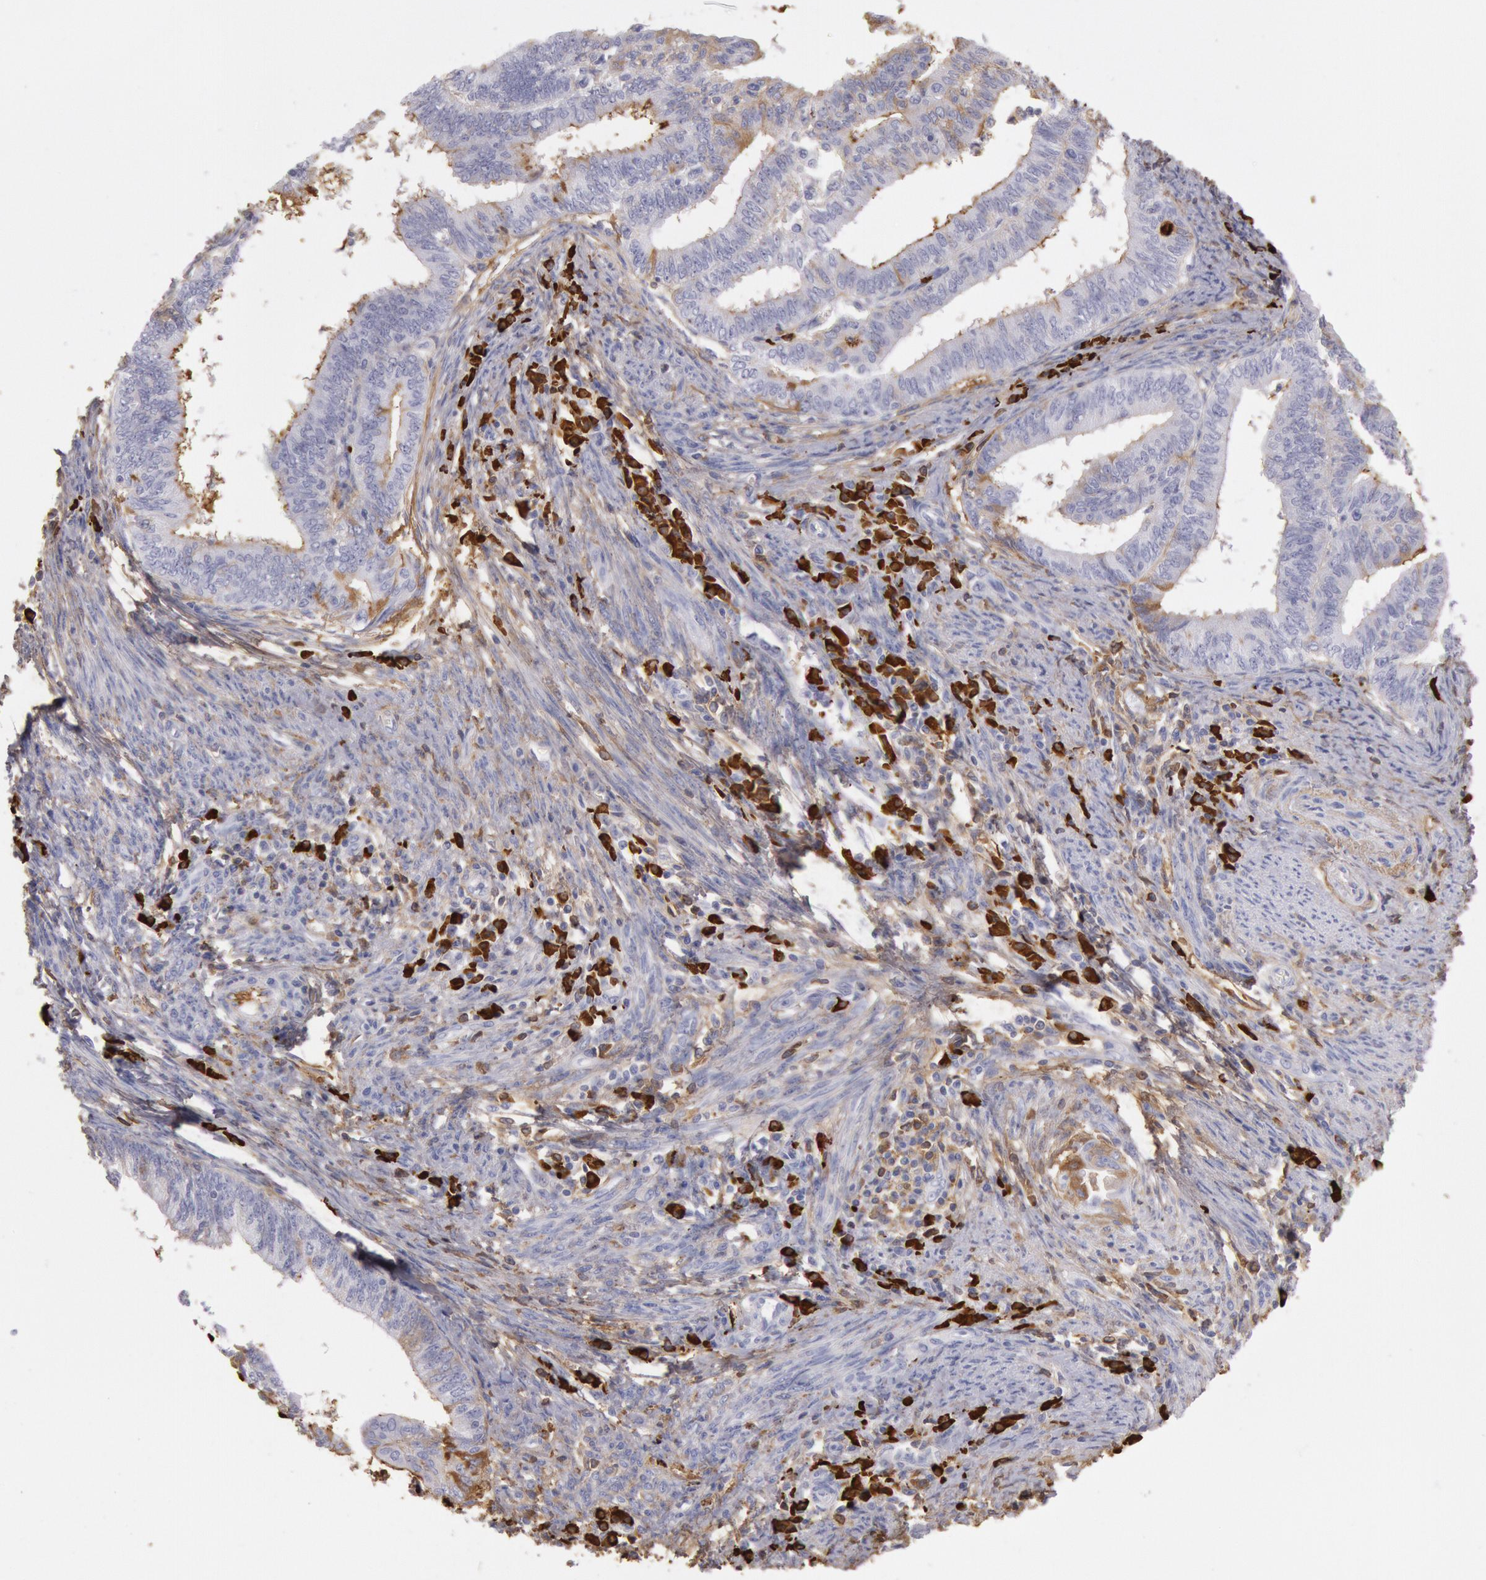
{"staining": {"intensity": "weak", "quantity": "<25%", "location": "cytoplasmic/membranous"}, "tissue": "endometrial cancer", "cell_type": "Tumor cells", "image_type": "cancer", "snomed": [{"axis": "morphology", "description": "Adenocarcinoma, NOS"}, {"axis": "topography", "description": "Endometrium"}], "caption": "Tumor cells are negative for brown protein staining in adenocarcinoma (endometrial).", "gene": "IGHA1", "patient": {"sex": "female", "age": 66}}